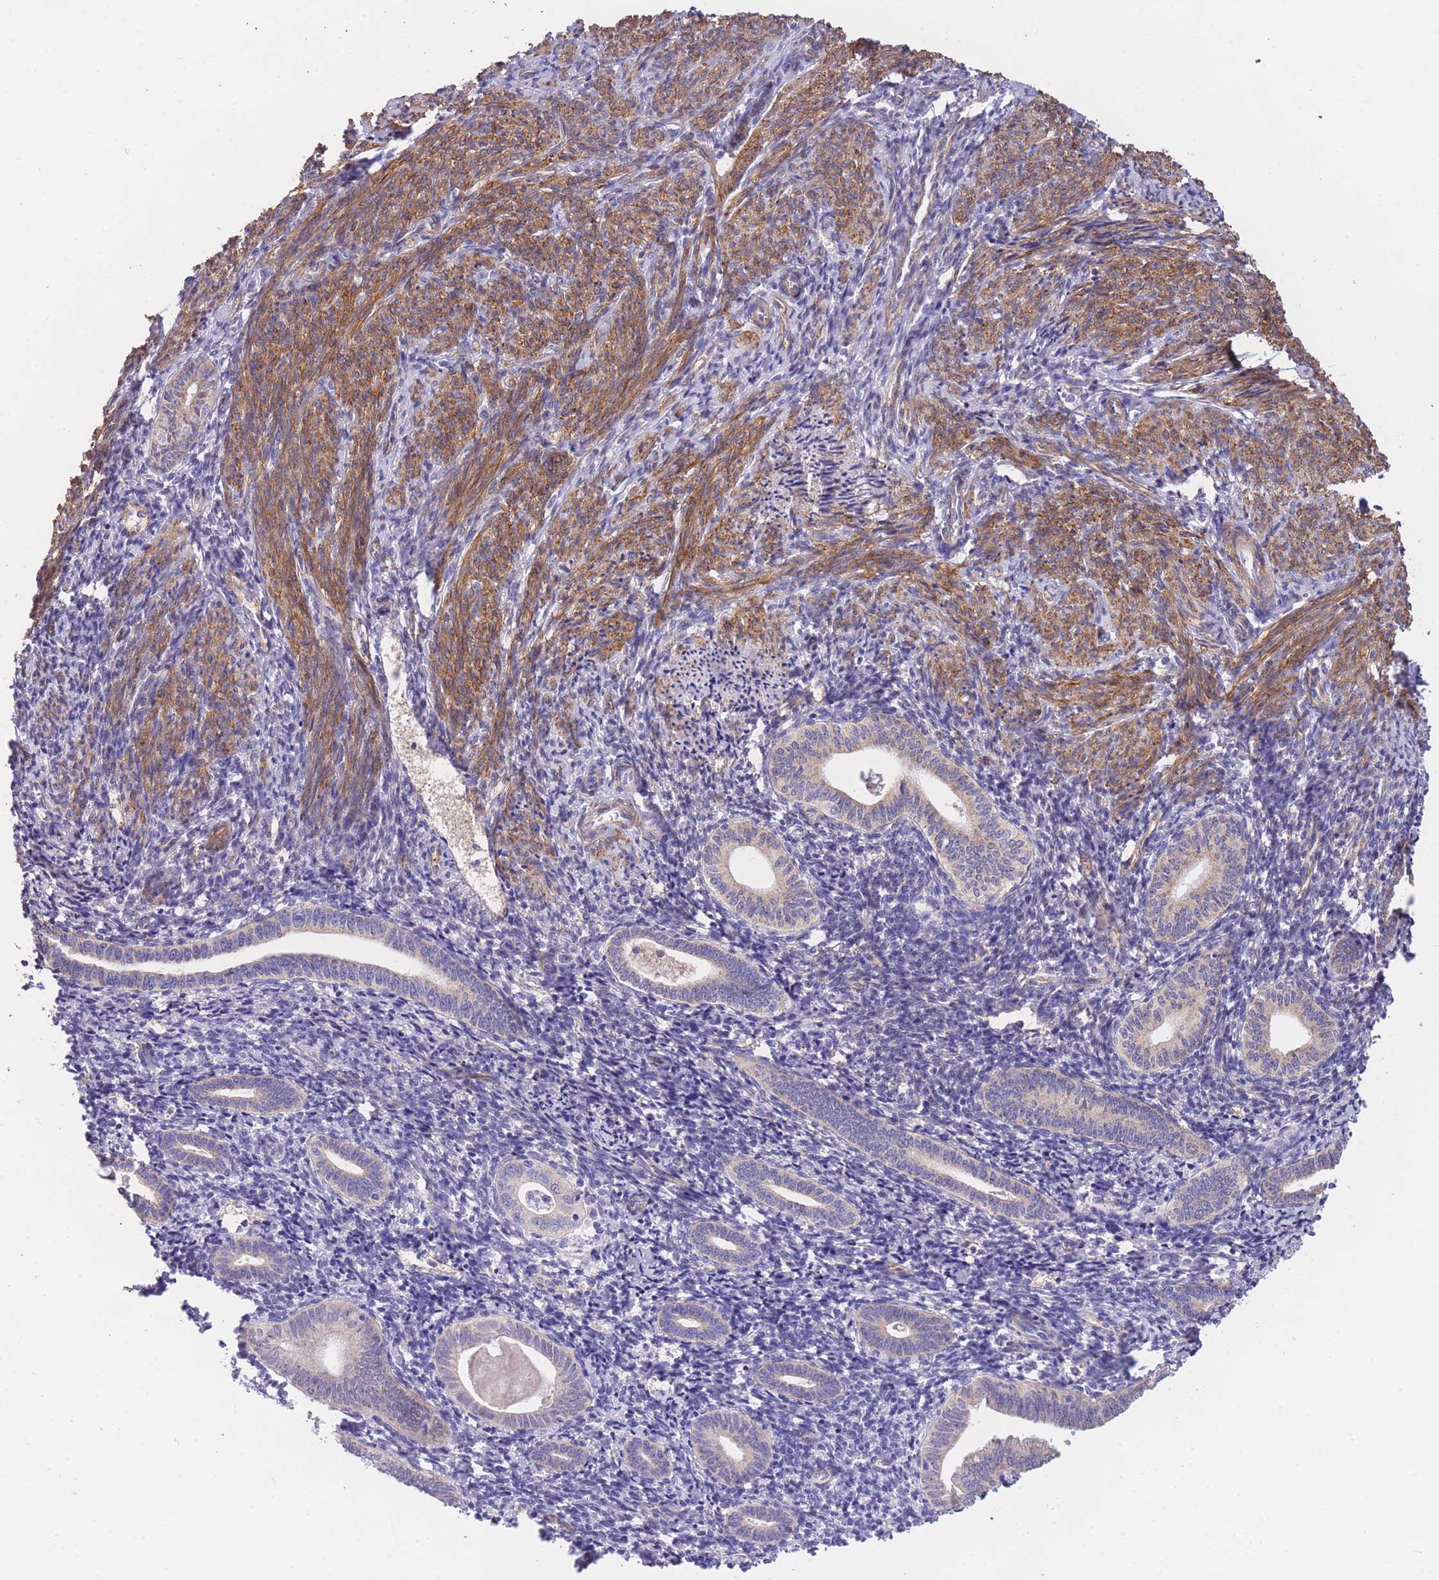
{"staining": {"intensity": "negative", "quantity": "none", "location": "none"}, "tissue": "endometrium", "cell_type": "Cells in endometrial stroma", "image_type": "normal", "snomed": [{"axis": "morphology", "description": "Normal tissue, NOS"}, {"axis": "topography", "description": "Endometrium"}], "caption": "Micrograph shows no significant protein expression in cells in endometrial stroma of unremarkable endometrium. (Stains: DAB (3,3'-diaminobenzidine) IHC with hematoxylin counter stain, Microscopy: brightfield microscopy at high magnification).", "gene": "PGM1", "patient": {"sex": "female", "age": 54}}